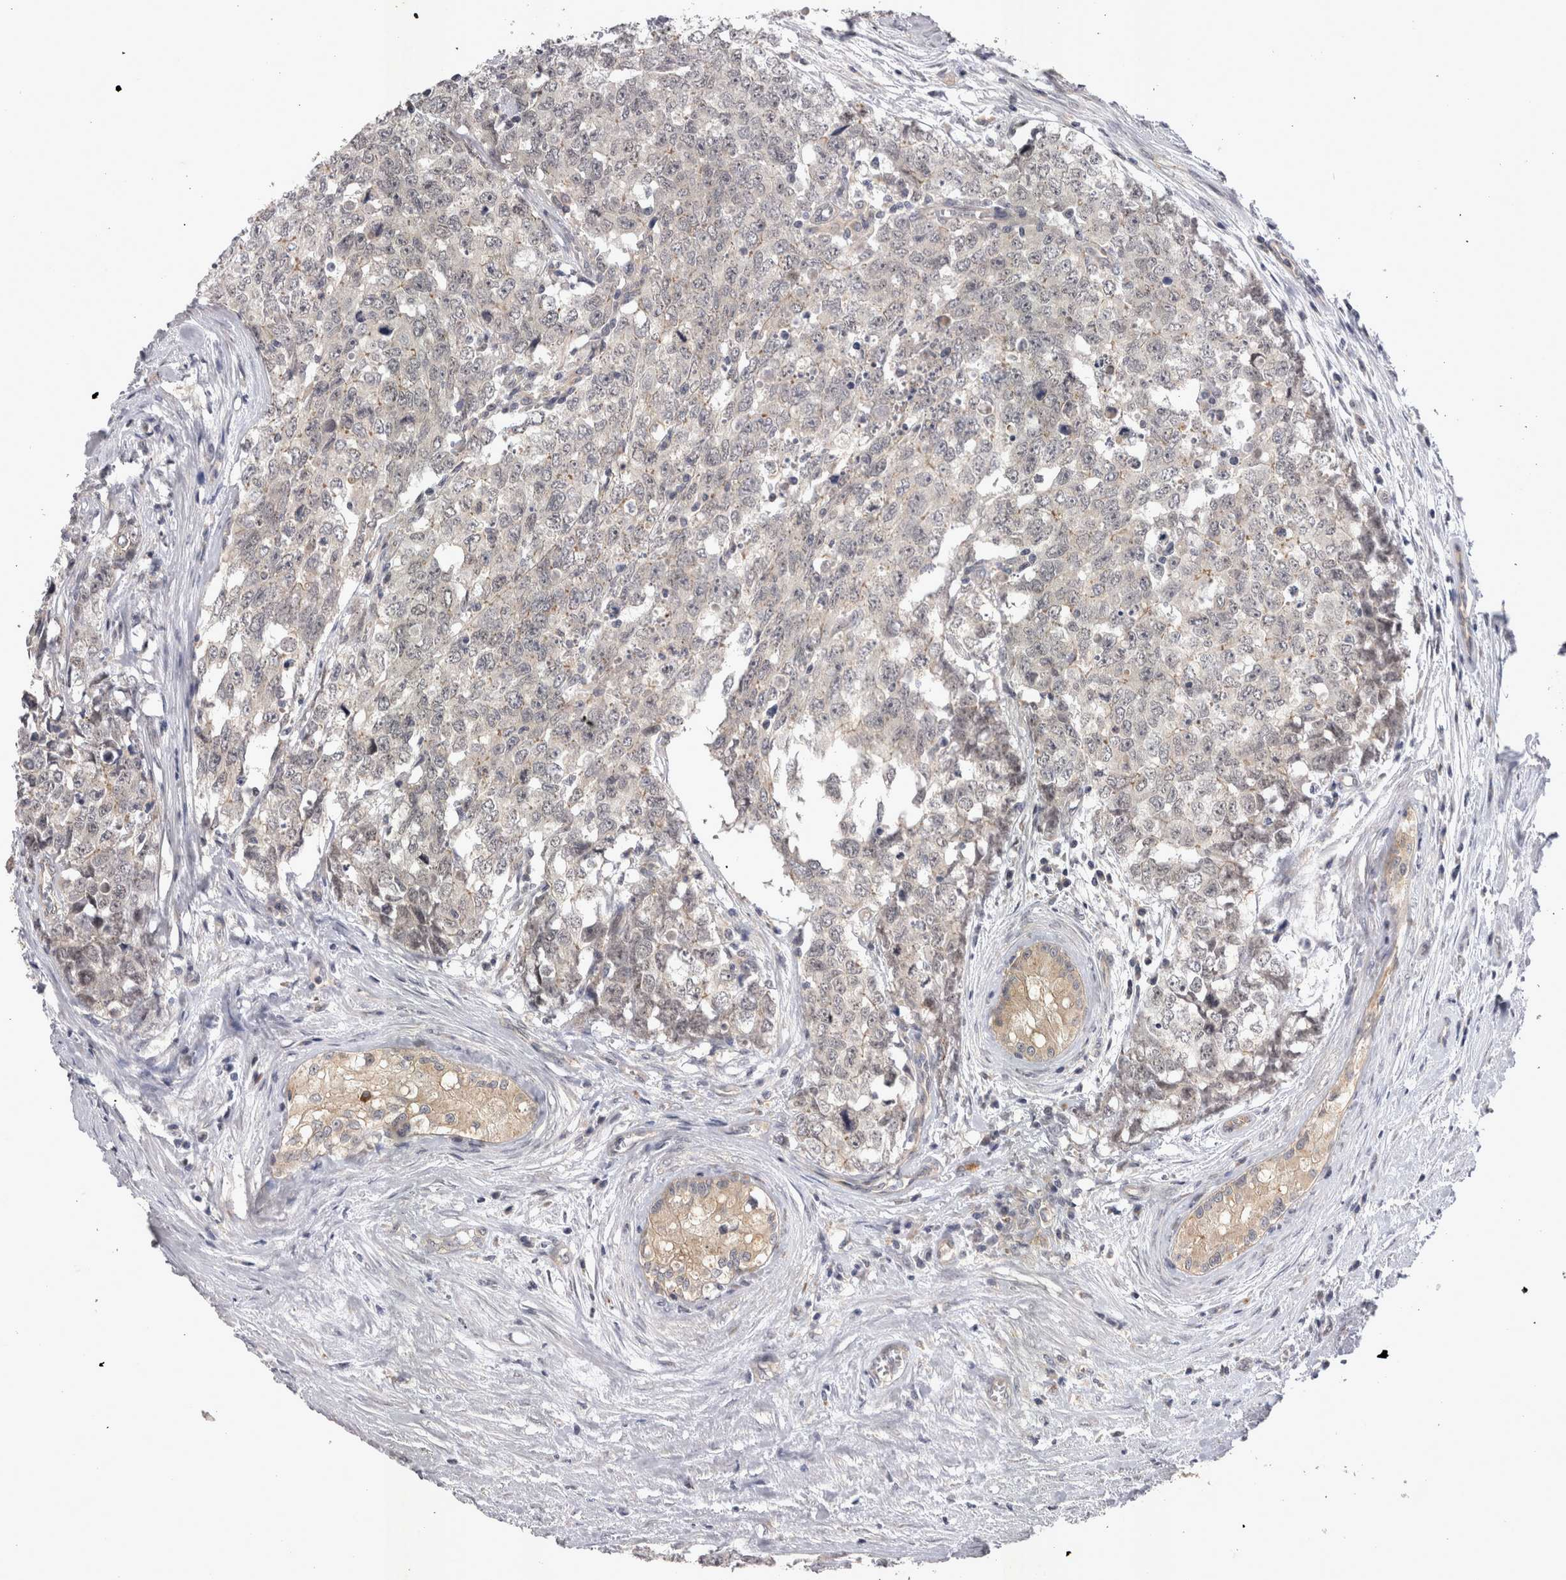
{"staining": {"intensity": "negative", "quantity": "none", "location": "none"}, "tissue": "testis cancer", "cell_type": "Tumor cells", "image_type": "cancer", "snomed": [{"axis": "morphology", "description": "Carcinoma, Embryonal, NOS"}, {"axis": "topography", "description": "Testis"}], "caption": "Testis cancer stained for a protein using immunohistochemistry (IHC) shows no staining tumor cells.", "gene": "CTBS", "patient": {"sex": "male", "age": 28}}